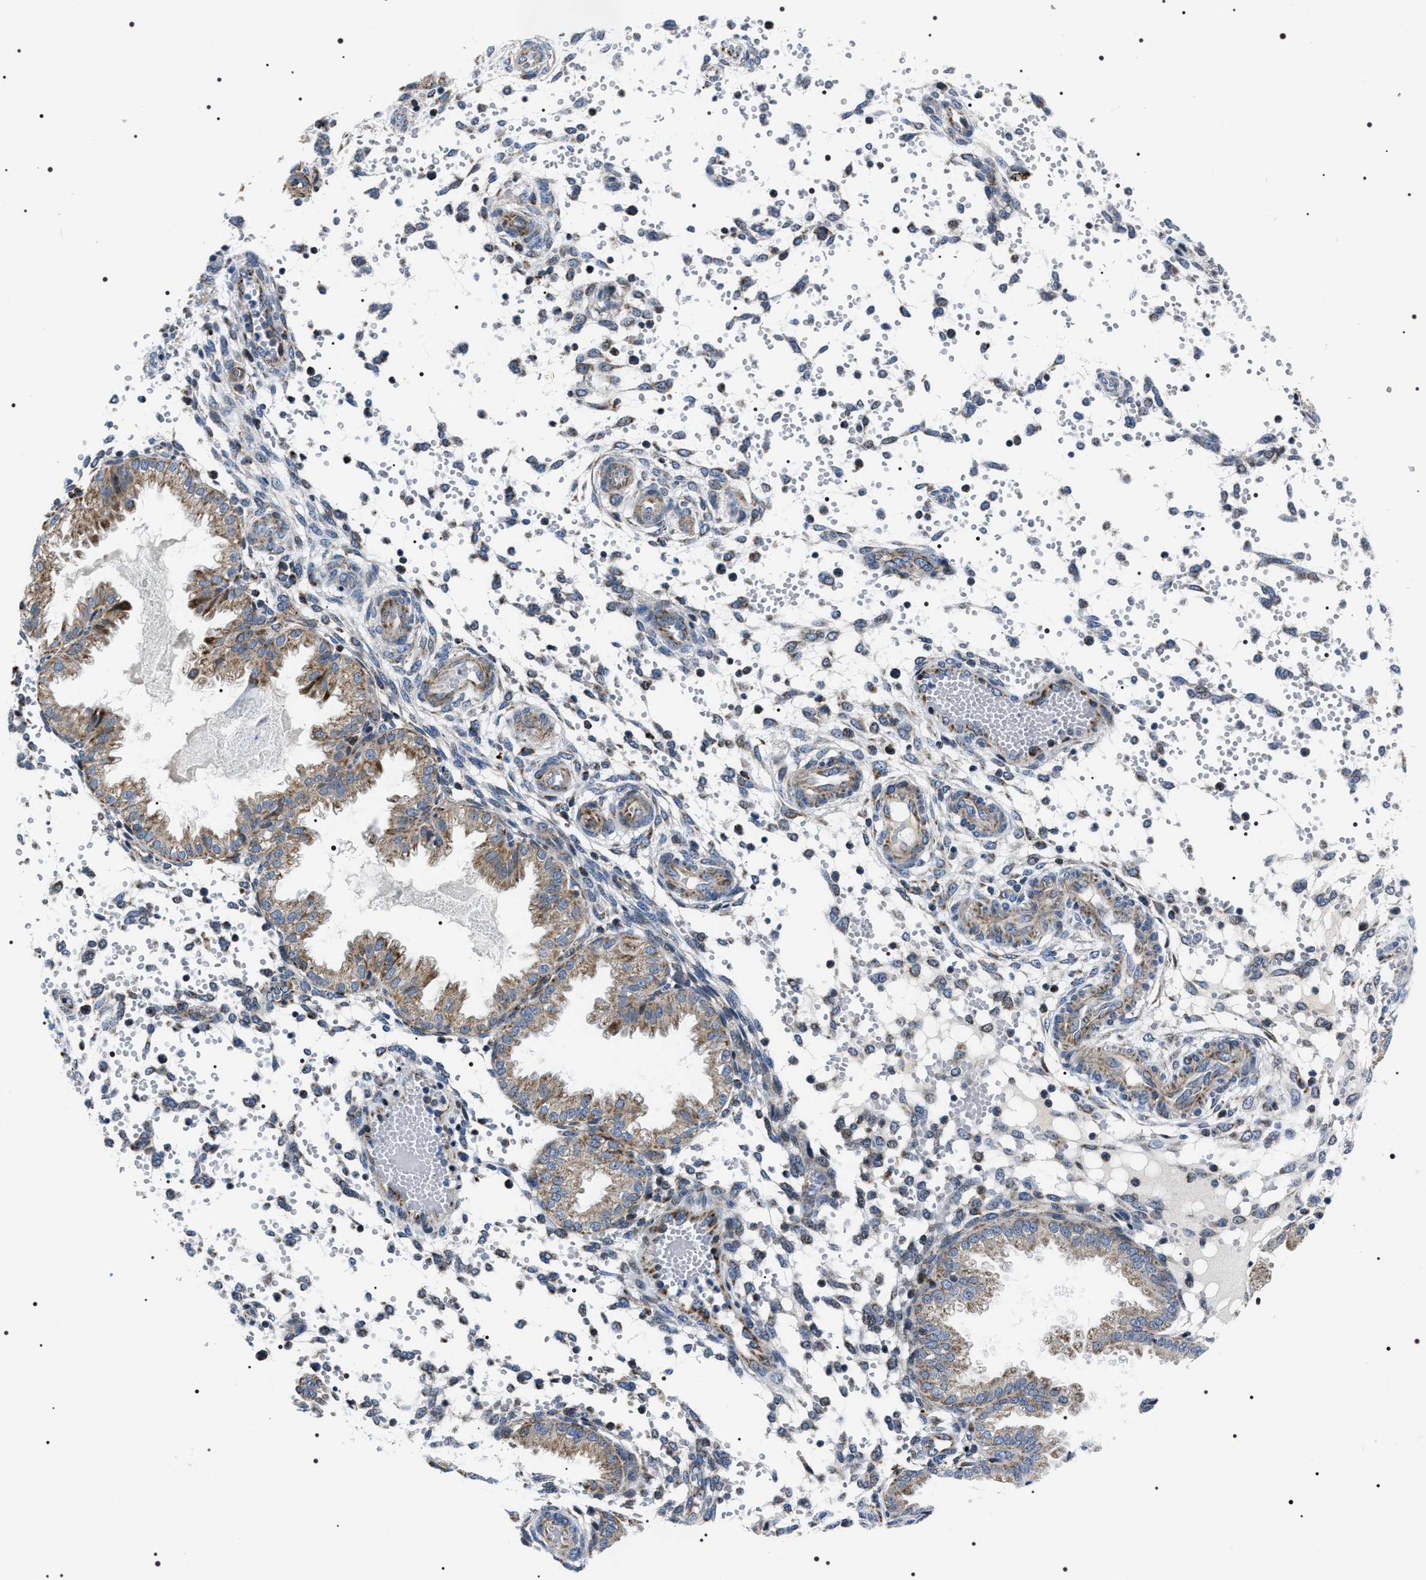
{"staining": {"intensity": "negative", "quantity": "none", "location": "none"}, "tissue": "endometrium", "cell_type": "Cells in endometrial stroma", "image_type": "normal", "snomed": [{"axis": "morphology", "description": "Normal tissue, NOS"}, {"axis": "topography", "description": "Endometrium"}], "caption": "This is an immunohistochemistry (IHC) image of benign human endometrium. There is no expression in cells in endometrial stroma.", "gene": "NTMT1", "patient": {"sex": "female", "age": 33}}